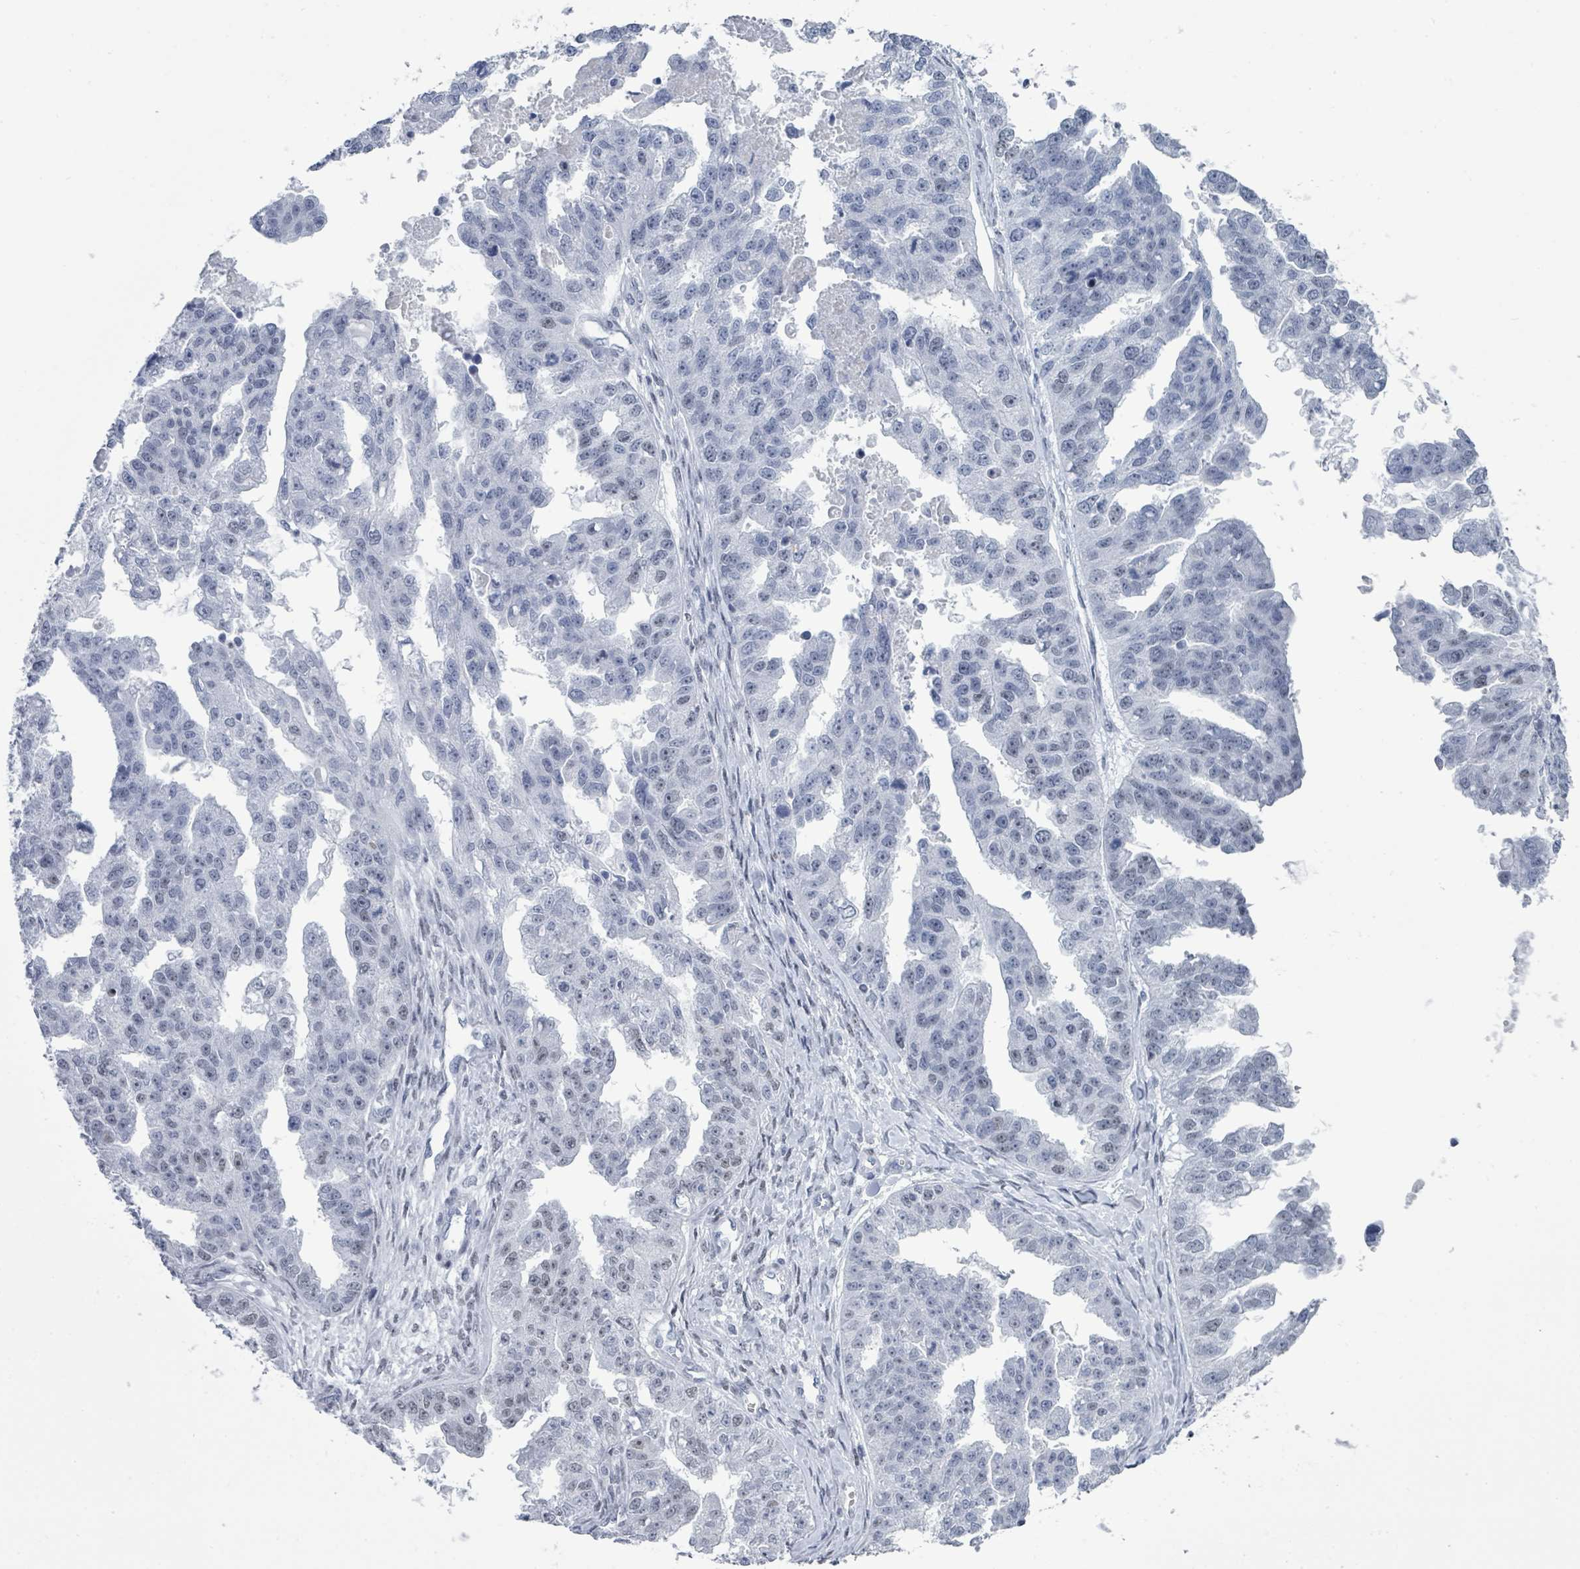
{"staining": {"intensity": "negative", "quantity": "none", "location": "none"}, "tissue": "ovarian cancer", "cell_type": "Tumor cells", "image_type": "cancer", "snomed": [{"axis": "morphology", "description": "Cystadenocarcinoma, serous, NOS"}, {"axis": "topography", "description": "Ovary"}], "caption": "Human serous cystadenocarcinoma (ovarian) stained for a protein using immunohistochemistry reveals no positivity in tumor cells.", "gene": "CT45A5", "patient": {"sex": "female", "age": 58}}